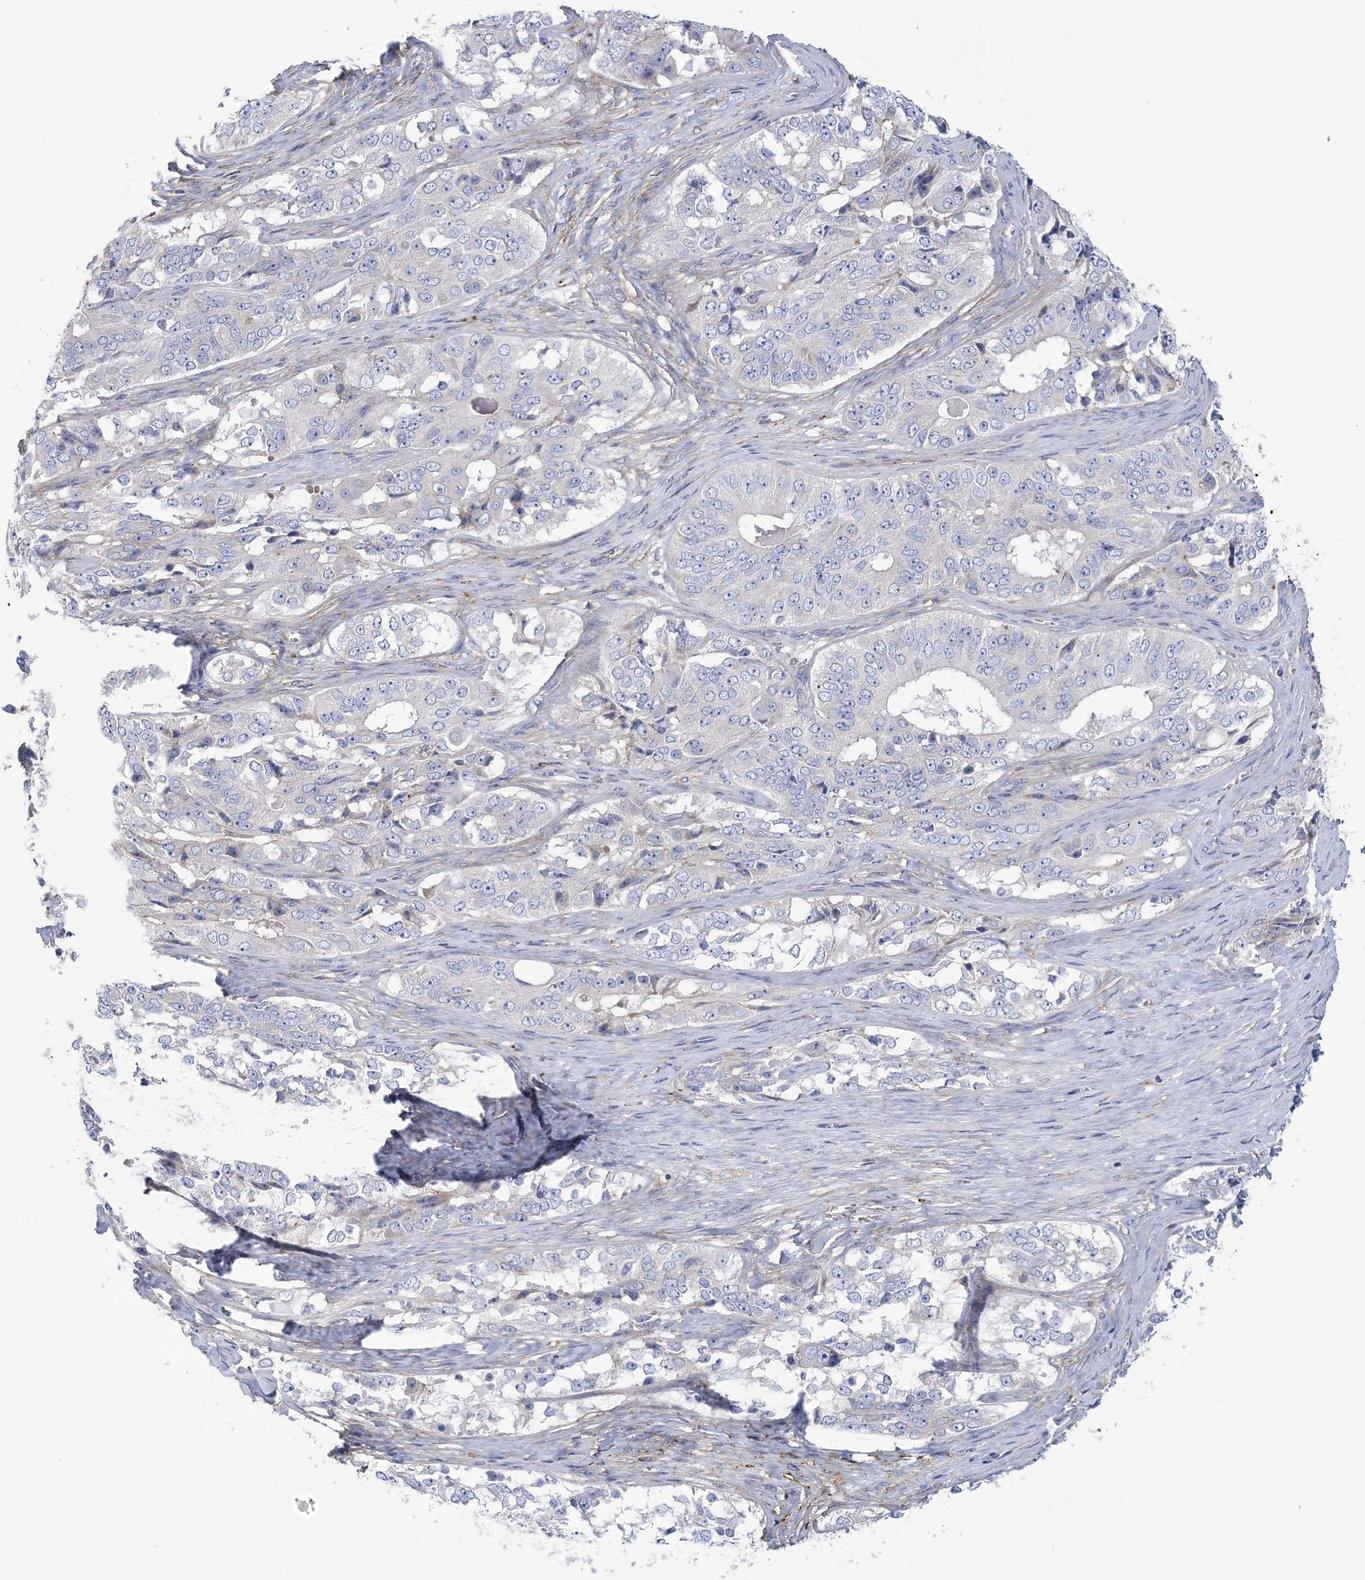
{"staining": {"intensity": "negative", "quantity": "none", "location": "none"}, "tissue": "ovarian cancer", "cell_type": "Tumor cells", "image_type": "cancer", "snomed": [{"axis": "morphology", "description": "Carcinoma, endometroid"}, {"axis": "topography", "description": "Ovary"}], "caption": "Protein analysis of ovarian cancer shows no significant expression in tumor cells. (DAB IHC visualized using brightfield microscopy, high magnification).", "gene": "ARSJ", "patient": {"sex": "female", "age": 51}}